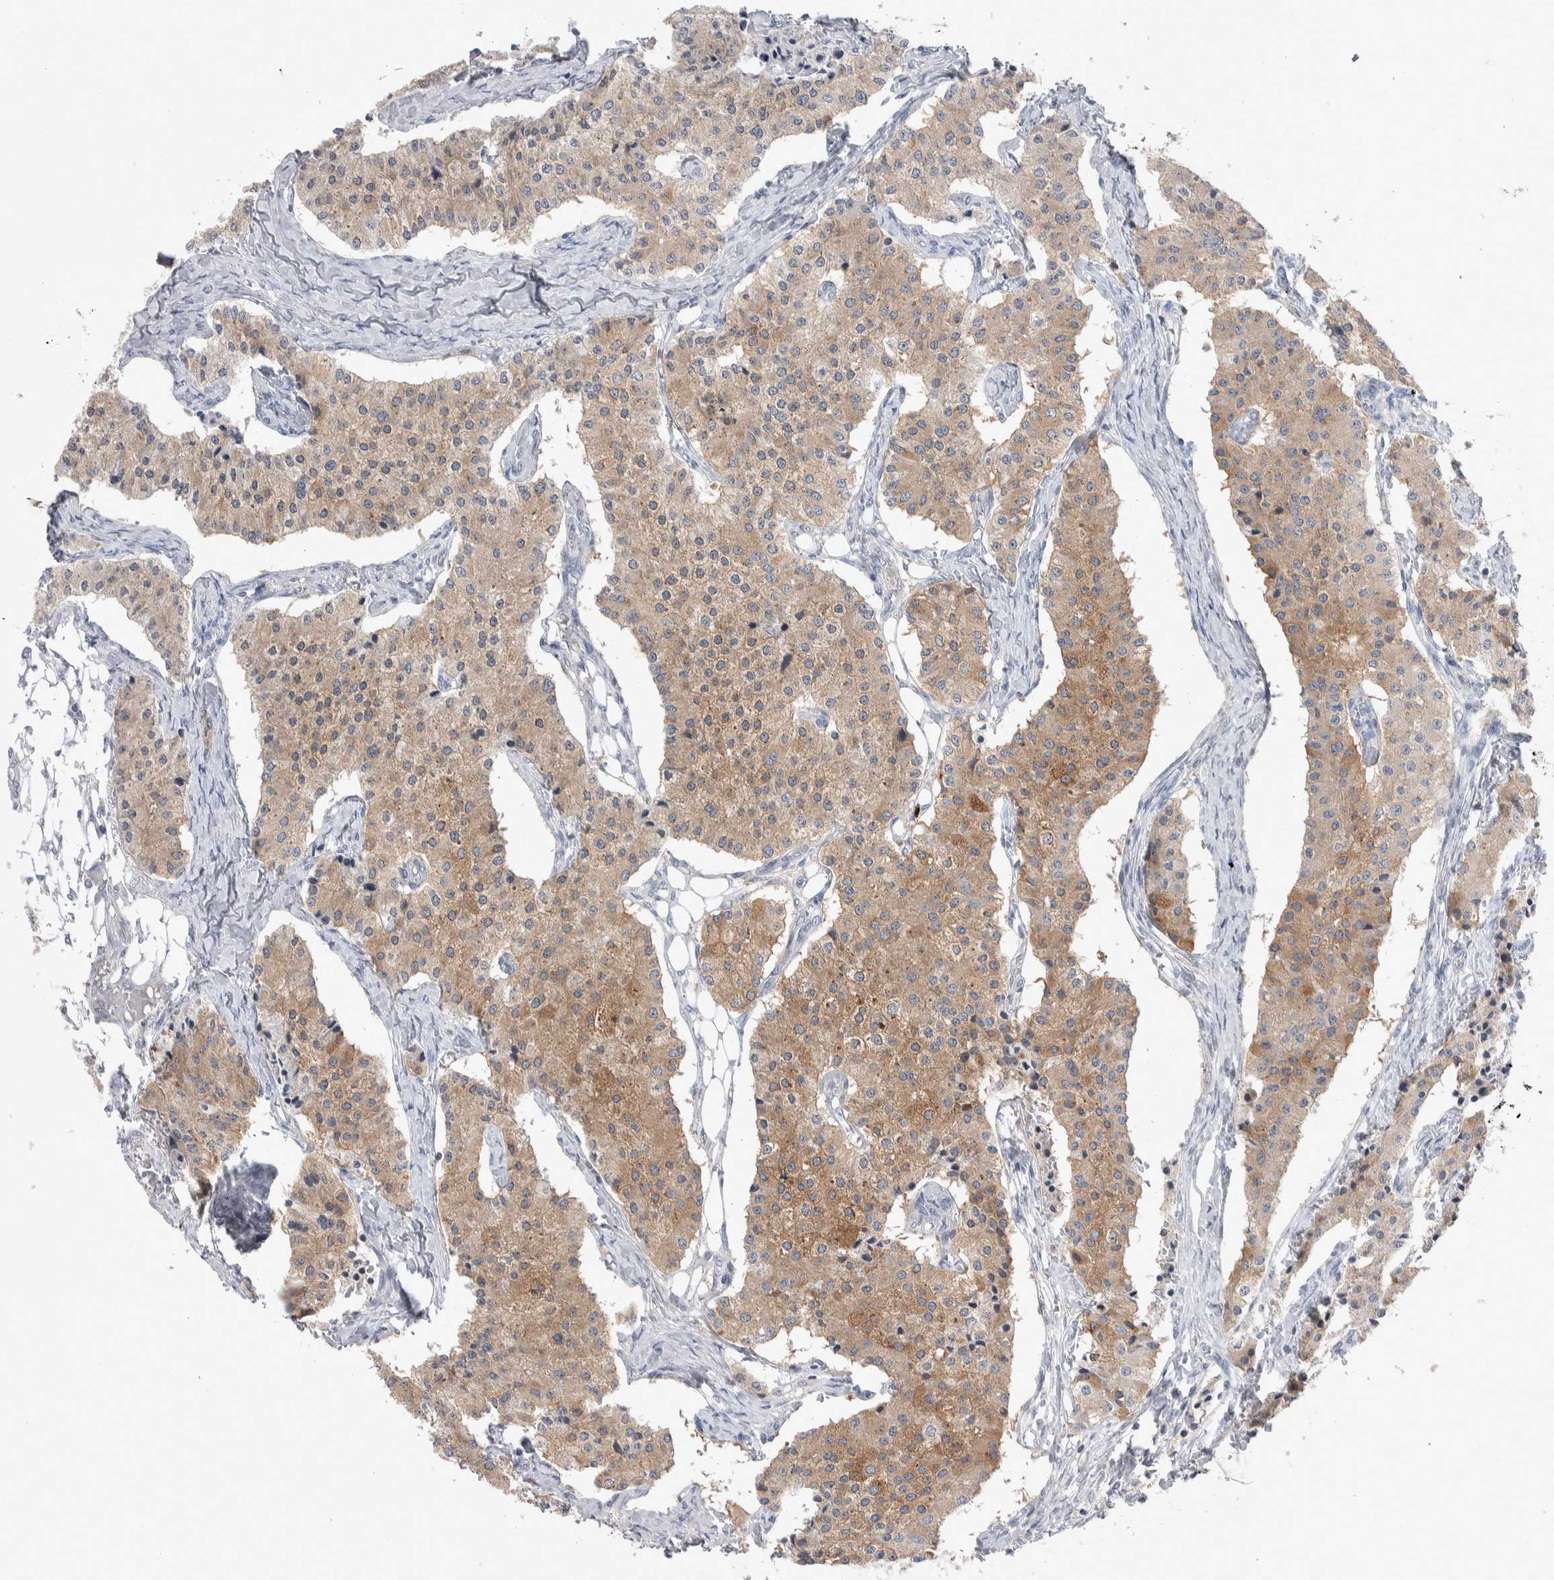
{"staining": {"intensity": "moderate", "quantity": ">75%", "location": "cytoplasmic/membranous"}, "tissue": "carcinoid", "cell_type": "Tumor cells", "image_type": "cancer", "snomed": [{"axis": "morphology", "description": "Carcinoid, malignant, NOS"}, {"axis": "topography", "description": "Colon"}], "caption": "High-power microscopy captured an immunohistochemistry micrograph of malignant carcinoid, revealing moderate cytoplasmic/membranous expression in approximately >75% of tumor cells. Ihc stains the protein in brown and the nuclei are stained blue.", "gene": "HTATIP2", "patient": {"sex": "female", "age": 52}}